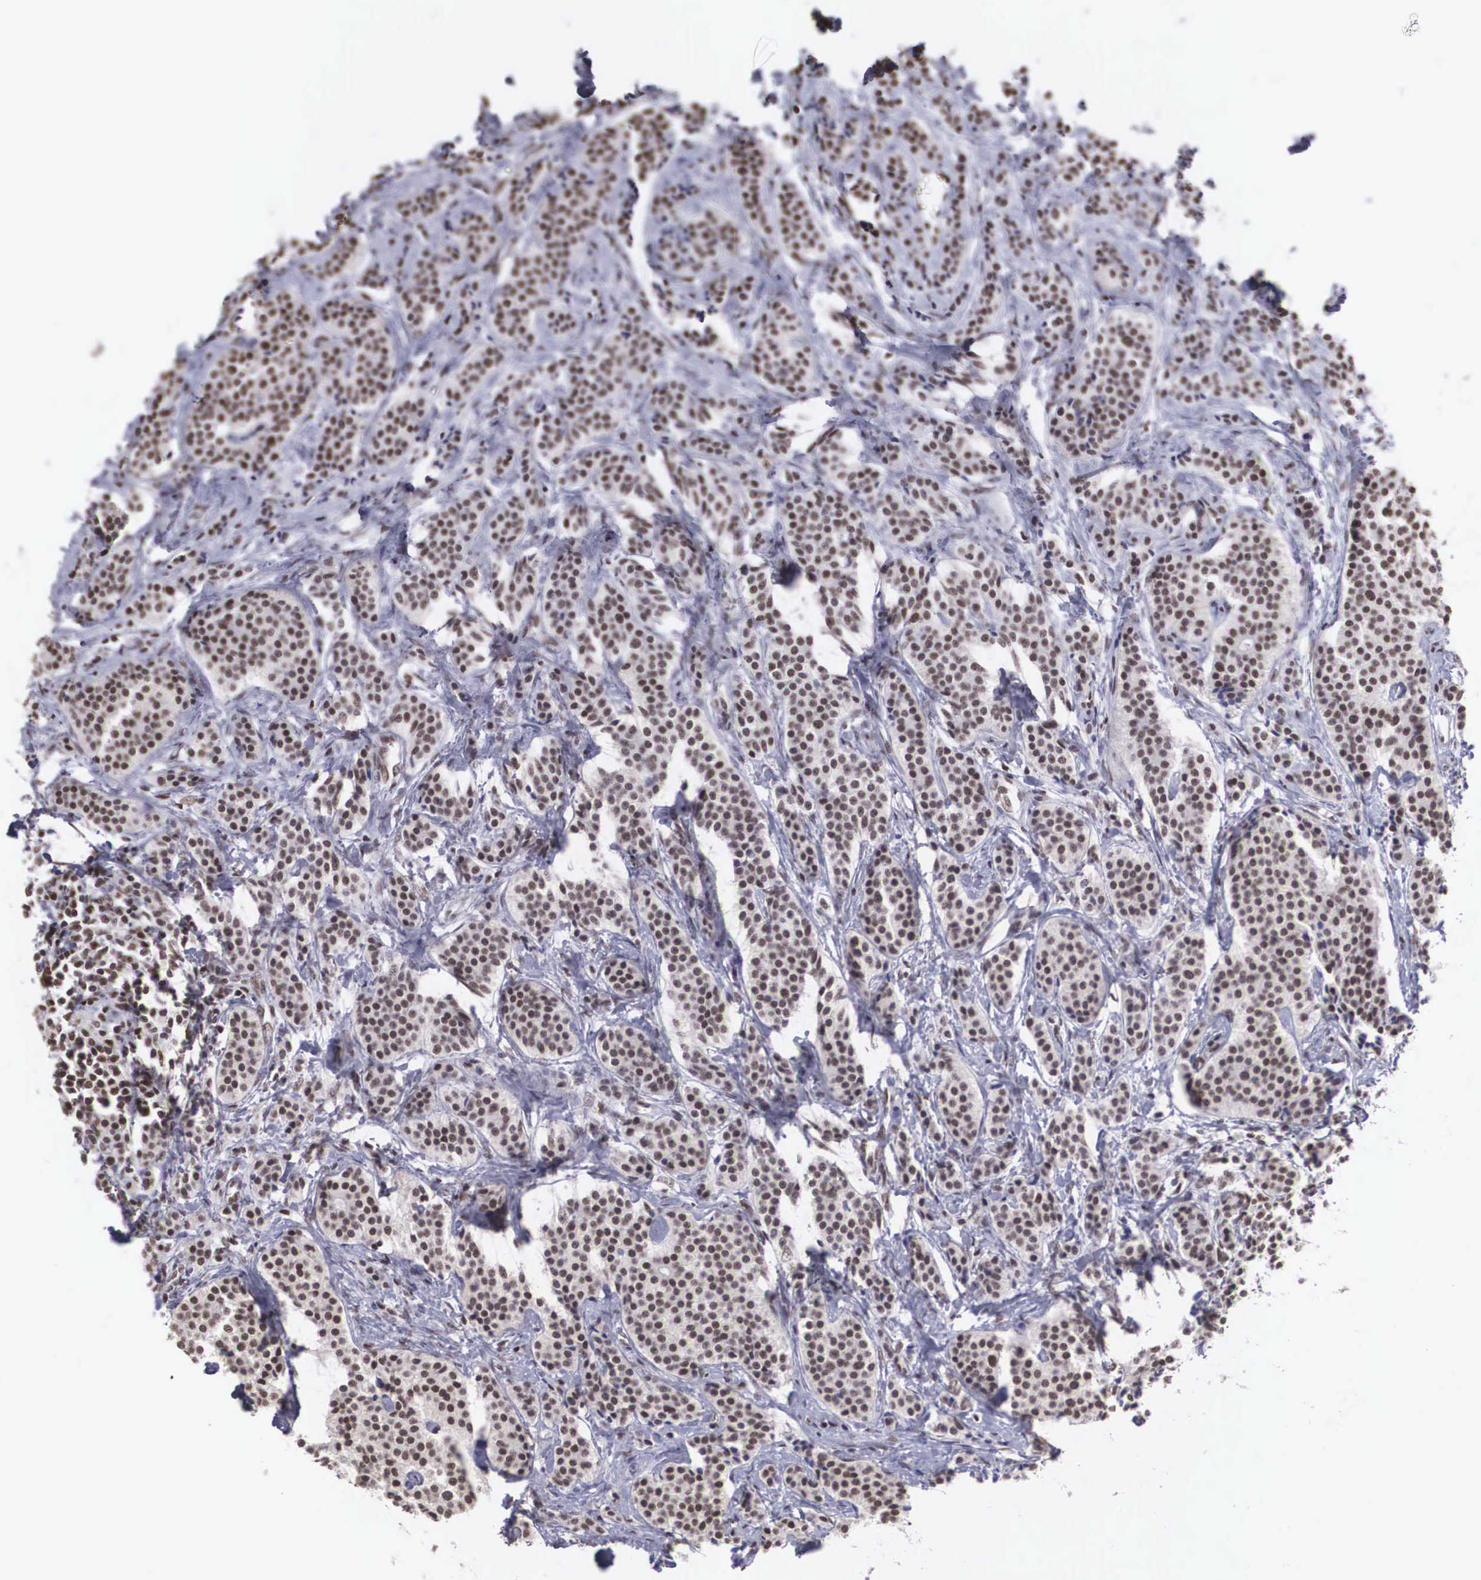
{"staining": {"intensity": "moderate", "quantity": ">75%", "location": "nuclear"}, "tissue": "carcinoid", "cell_type": "Tumor cells", "image_type": "cancer", "snomed": [{"axis": "morphology", "description": "Carcinoid, malignant, NOS"}, {"axis": "topography", "description": "Small intestine"}], "caption": "Immunohistochemistry (DAB (3,3'-diaminobenzidine)) staining of human carcinoid (malignant) exhibits moderate nuclear protein expression in approximately >75% of tumor cells.", "gene": "CSTF2", "patient": {"sex": "male", "age": 63}}